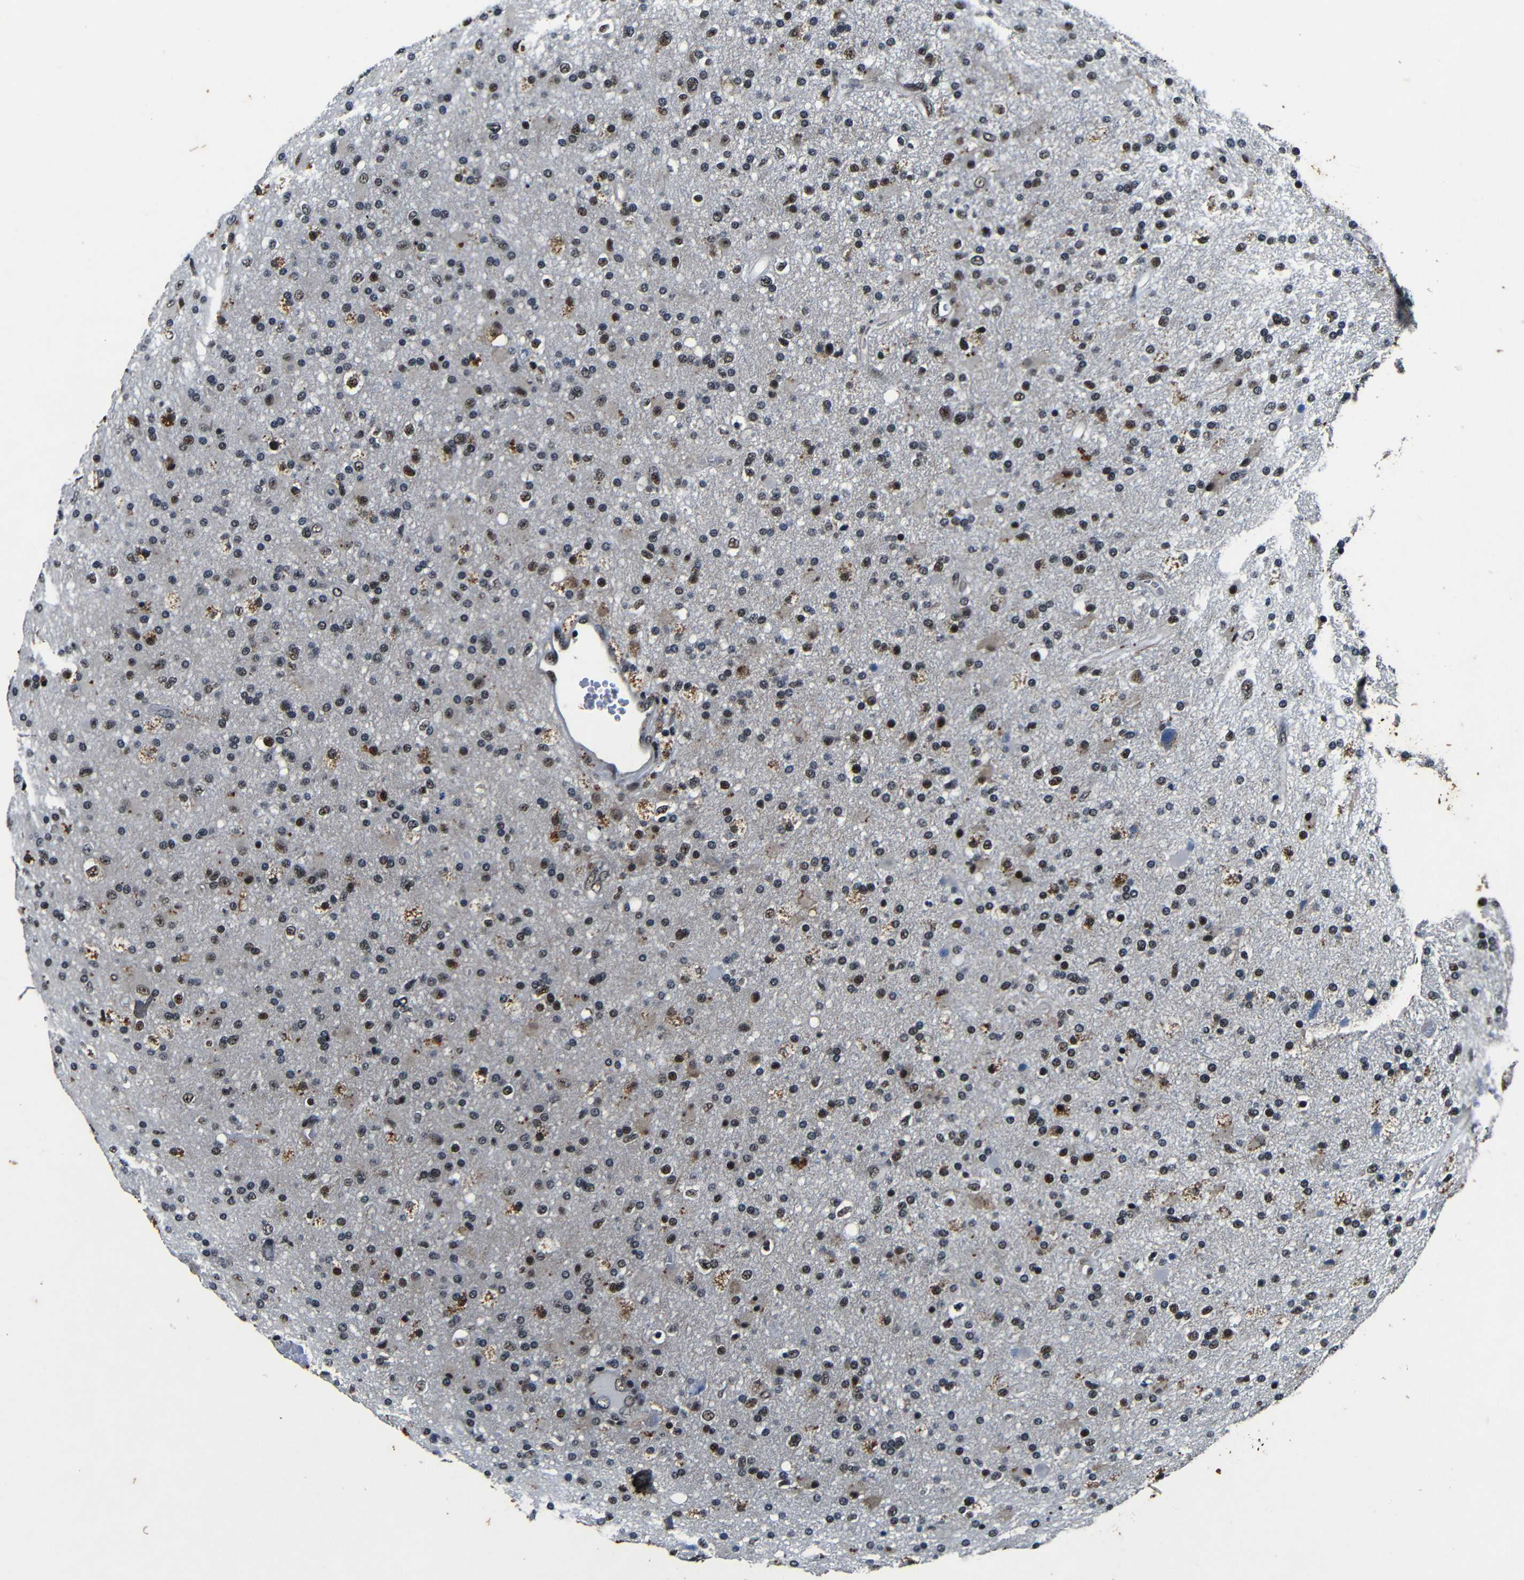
{"staining": {"intensity": "moderate", "quantity": ">75%", "location": "cytoplasmic/membranous,nuclear"}, "tissue": "glioma", "cell_type": "Tumor cells", "image_type": "cancer", "snomed": [{"axis": "morphology", "description": "Glioma, malignant, High grade"}, {"axis": "topography", "description": "Brain"}], "caption": "Moderate cytoplasmic/membranous and nuclear protein expression is present in about >75% of tumor cells in malignant glioma (high-grade).", "gene": "FOXD4", "patient": {"sex": "male", "age": 33}}